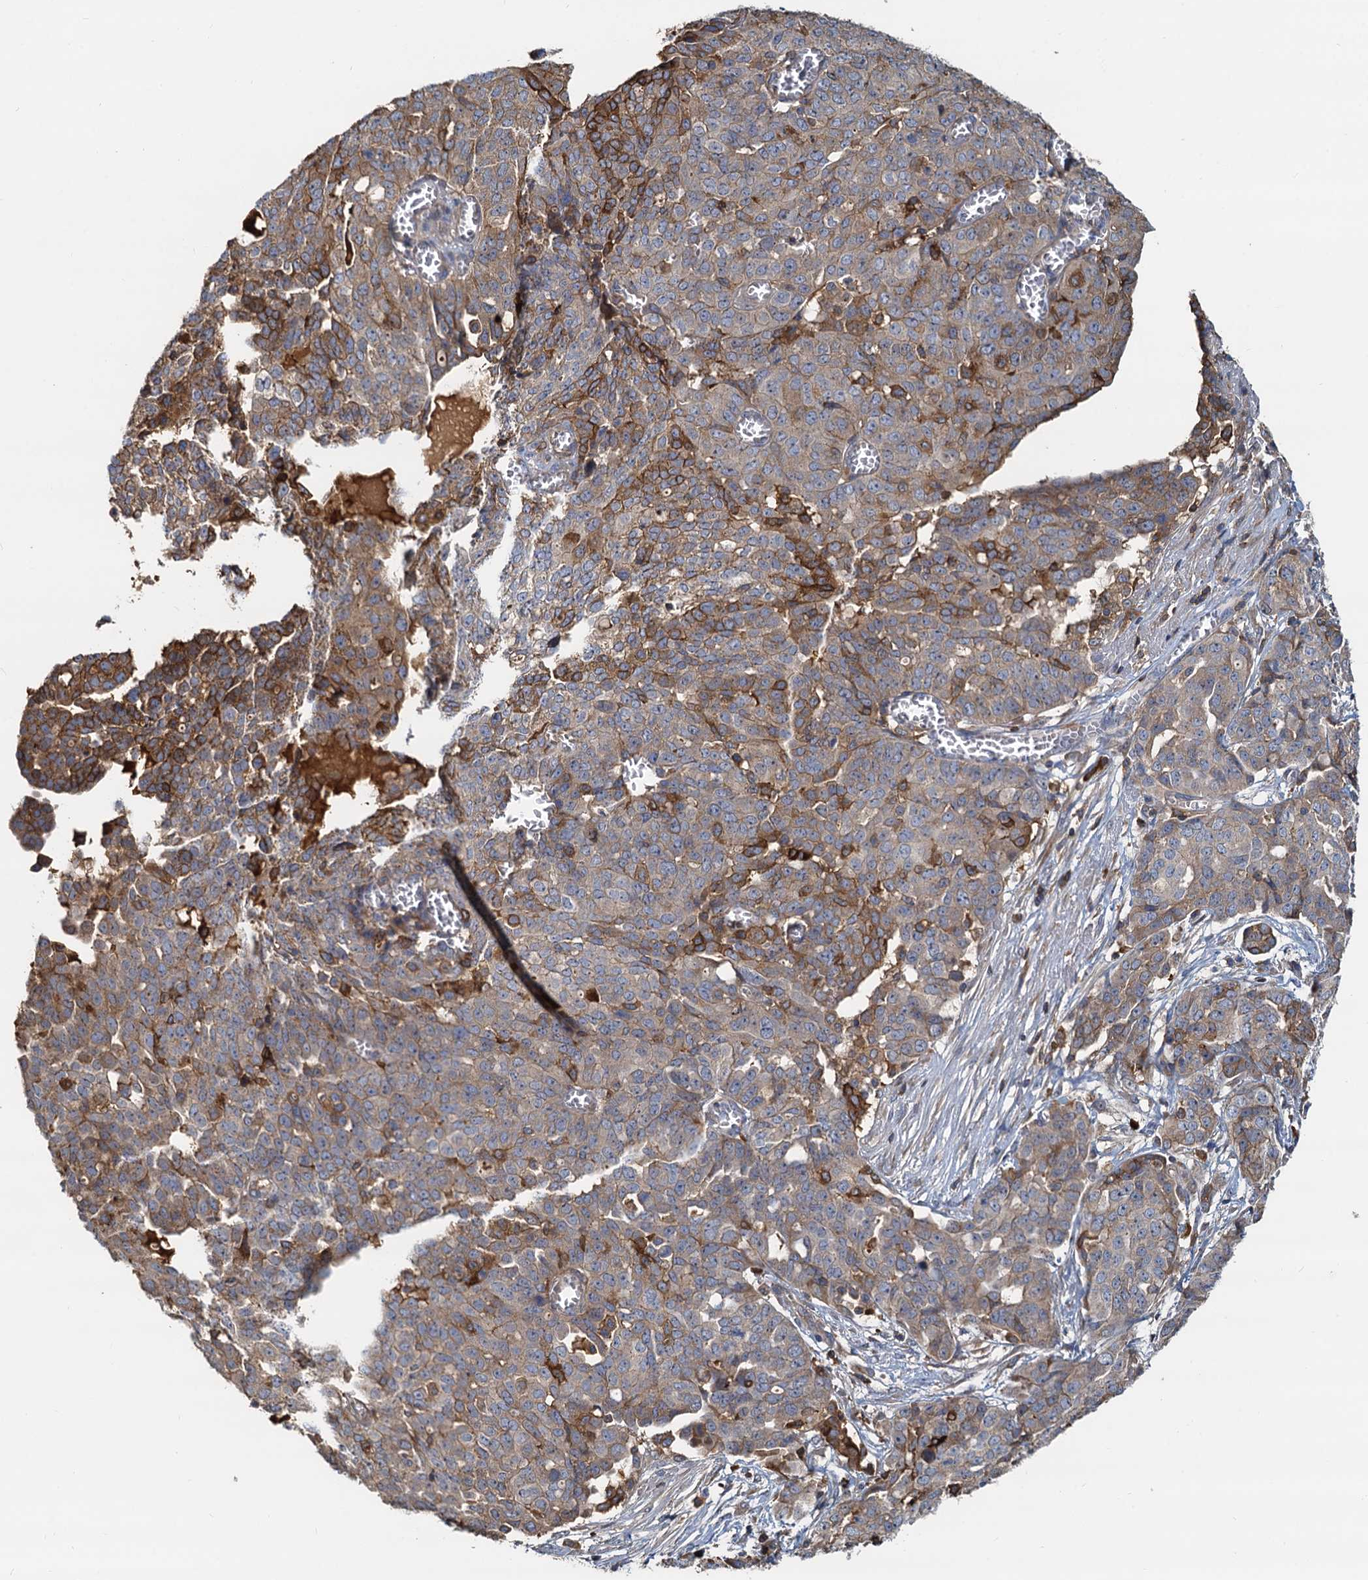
{"staining": {"intensity": "moderate", "quantity": ">75%", "location": "cytoplasmic/membranous"}, "tissue": "ovarian cancer", "cell_type": "Tumor cells", "image_type": "cancer", "snomed": [{"axis": "morphology", "description": "Cystadenocarcinoma, serous, NOS"}, {"axis": "topography", "description": "Soft tissue"}, {"axis": "topography", "description": "Ovary"}], "caption": "Immunohistochemistry (IHC) photomicrograph of neoplastic tissue: human ovarian cancer (serous cystadenocarcinoma) stained using IHC demonstrates medium levels of moderate protein expression localized specifically in the cytoplasmic/membranous of tumor cells, appearing as a cytoplasmic/membranous brown color.", "gene": "LNX2", "patient": {"sex": "female", "age": 57}}